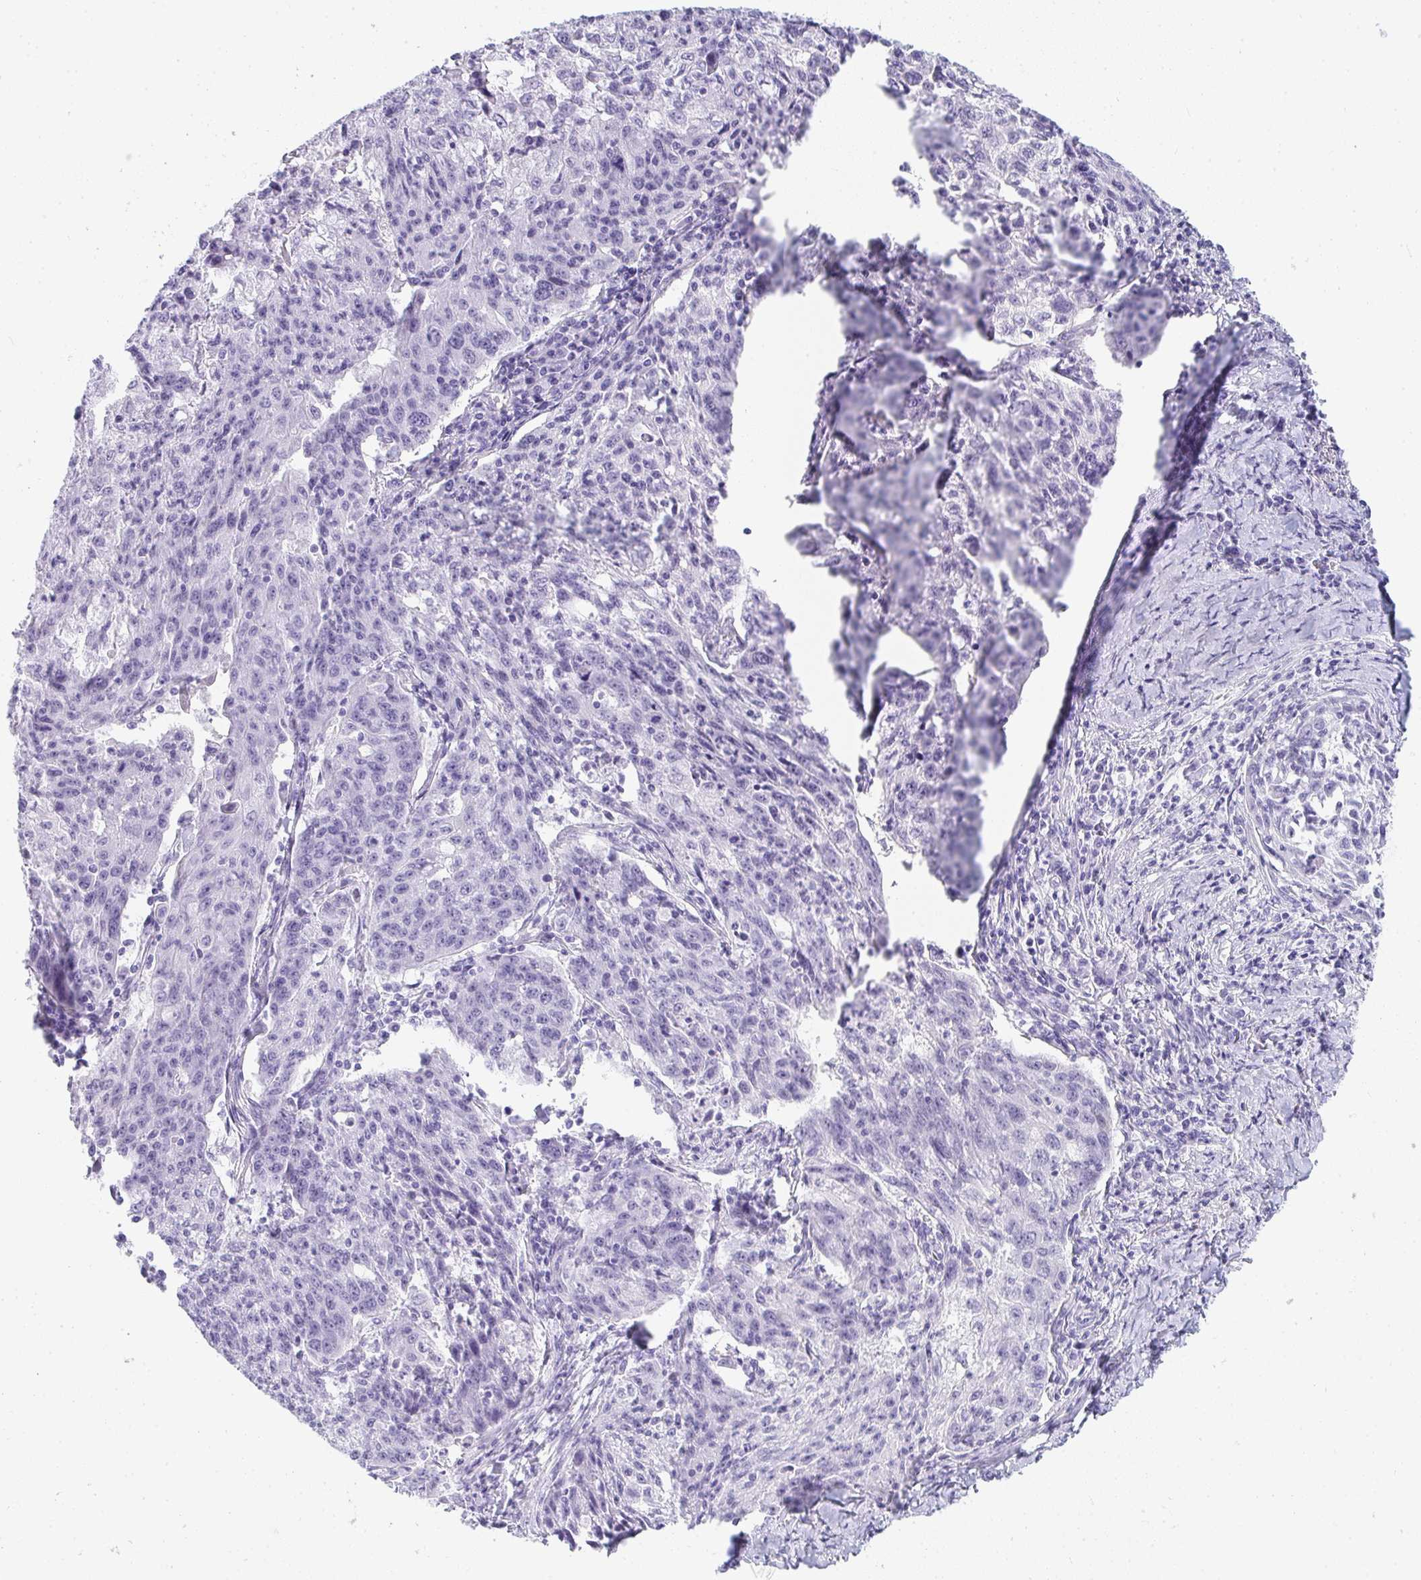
{"staining": {"intensity": "negative", "quantity": "none", "location": "none"}, "tissue": "lung cancer", "cell_type": "Tumor cells", "image_type": "cancer", "snomed": [{"axis": "morphology", "description": "Squamous cell carcinoma, NOS"}, {"axis": "morphology", "description": "Squamous cell carcinoma, metastatic, NOS"}, {"axis": "topography", "description": "Bronchus"}, {"axis": "topography", "description": "Lung"}], "caption": "Protein analysis of lung metastatic squamous cell carcinoma exhibits no significant staining in tumor cells.", "gene": "PRND", "patient": {"sex": "male", "age": 62}}